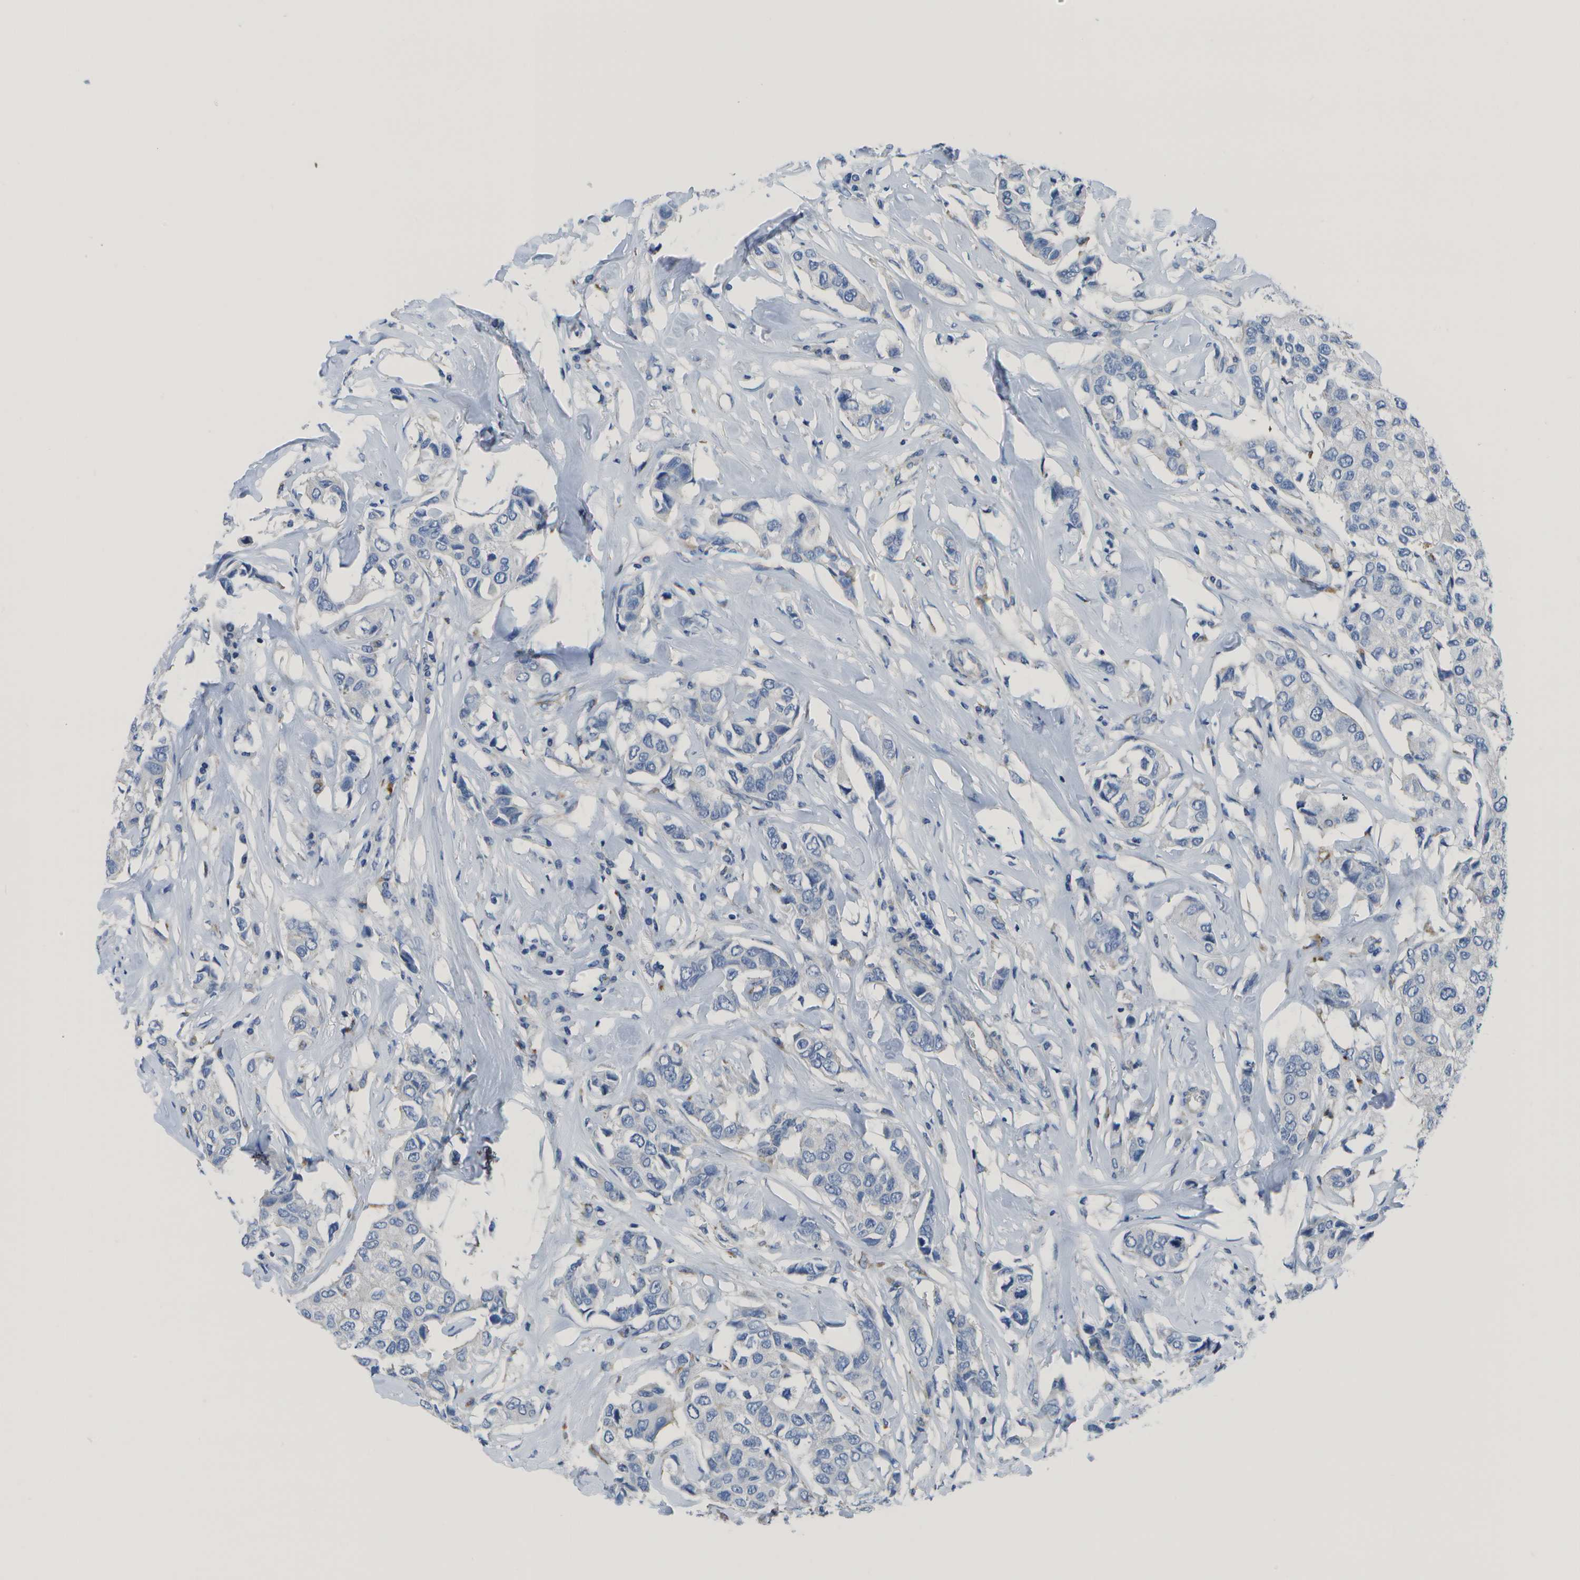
{"staining": {"intensity": "negative", "quantity": "none", "location": "none"}, "tissue": "breast cancer", "cell_type": "Tumor cells", "image_type": "cancer", "snomed": [{"axis": "morphology", "description": "Duct carcinoma"}, {"axis": "topography", "description": "Breast"}], "caption": "Tumor cells show no significant staining in breast infiltrating ductal carcinoma. The staining is performed using DAB brown chromogen with nuclei counter-stained in using hematoxylin.", "gene": "DCT", "patient": {"sex": "female", "age": 80}}